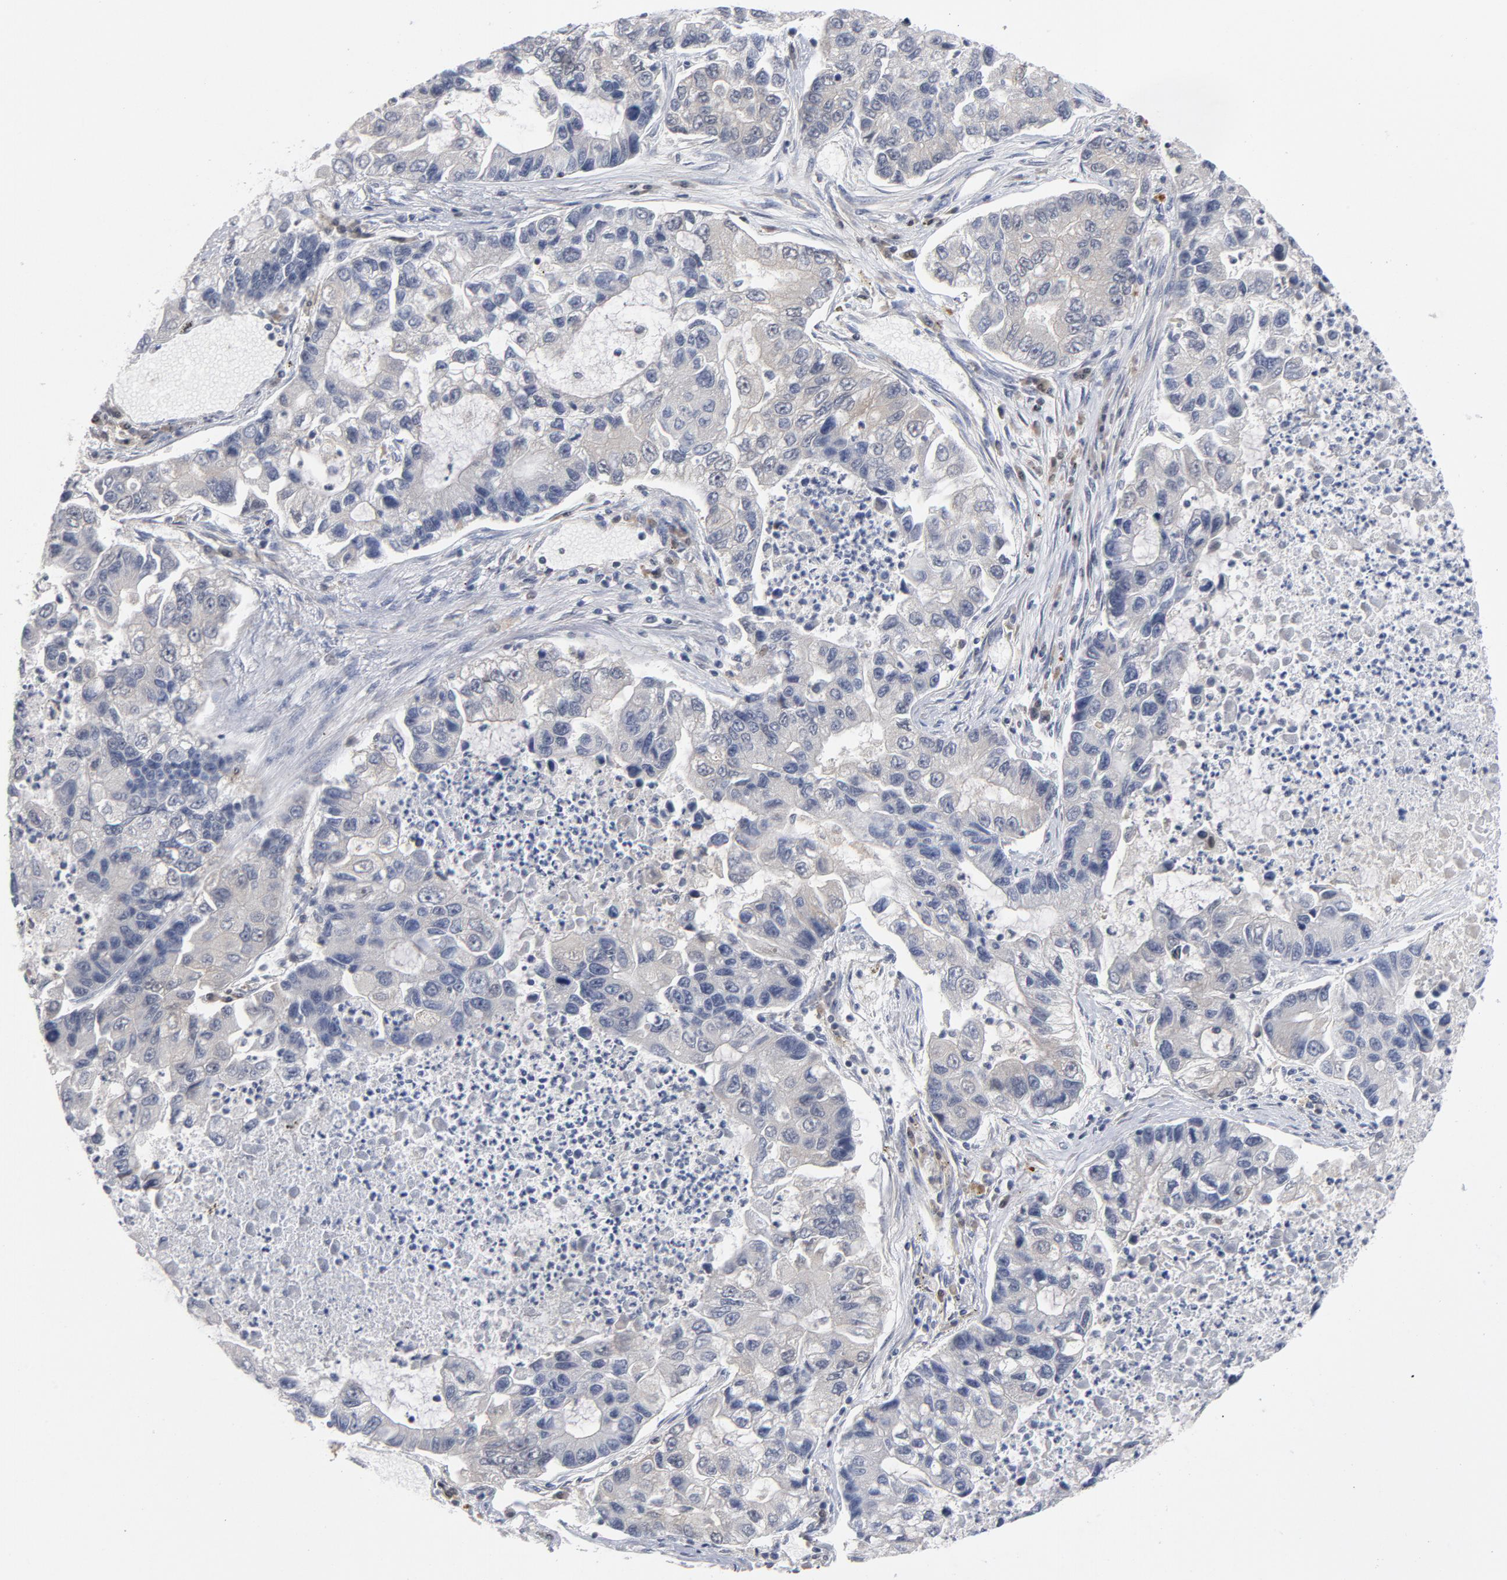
{"staining": {"intensity": "negative", "quantity": "none", "location": "none"}, "tissue": "lung cancer", "cell_type": "Tumor cells", "image_type": "cancer", "snomed": [{"axis": "morphology", "description": "Adenocarcinoma, NOS"}, {"axis": "topography", "description": "Lung"}], "caption": "DAB (3,3'-diaminobenzidine) immunohistochemical staining of human lung cancer shows no significant expression in tumor cells.", "gene": "TRADD", "patient": {"sex": "female", "age": 51}}